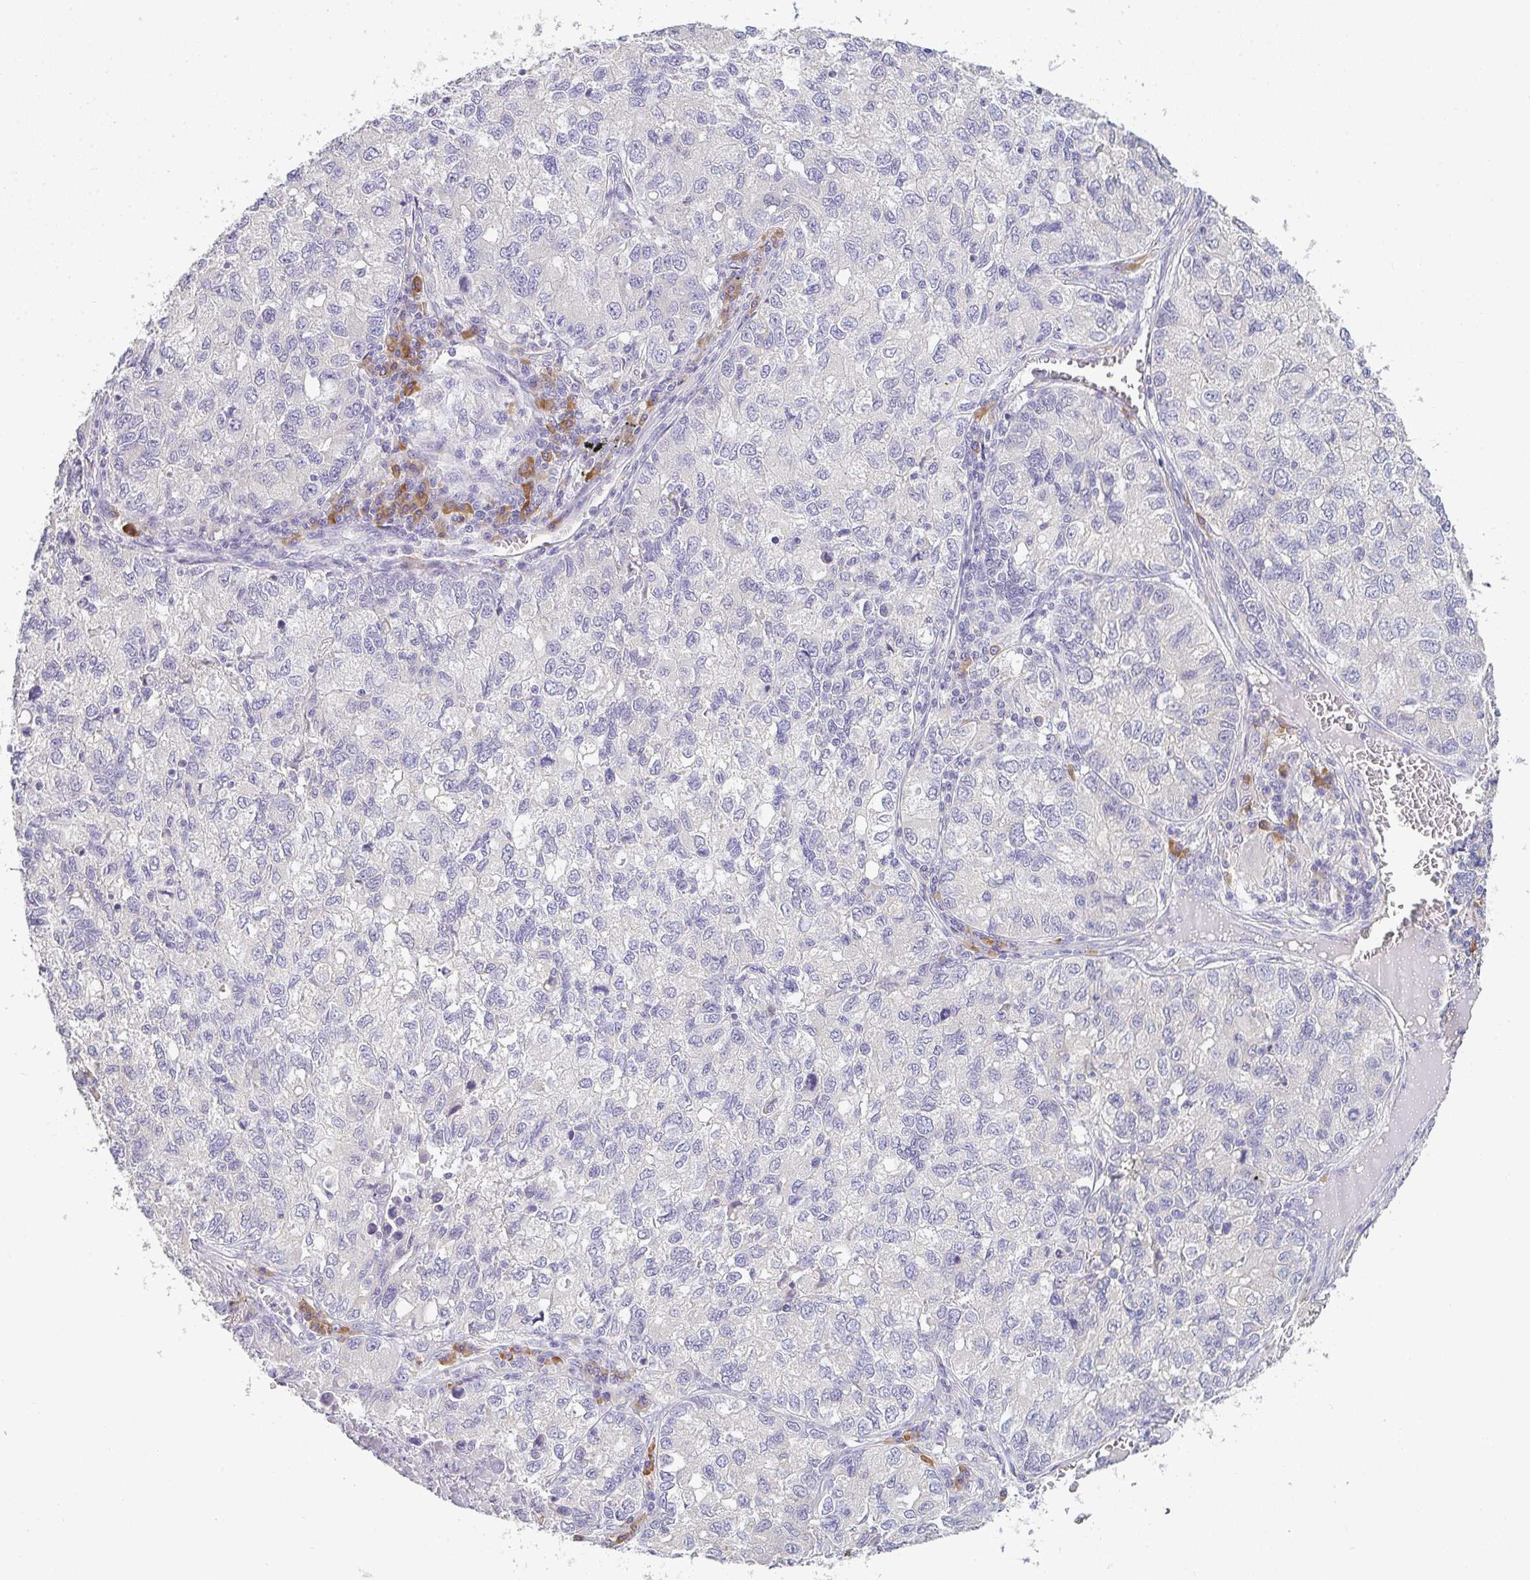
{"staining": {"intensity": "negative", "quantity": "none", "location": "none"}, "tissue": "lung cancer", "cell_type": "Tumor cells", "image_type": "cancer", "snomed": [{"axis": "morphology", "description": "Normal morphology"}, {"axis": "morphology", "description": "Adenocarcinoma, NOS"}, {"axis": "topography", "description": "Lymph node"}, {"axis": "topography", "description": "Lung"}], "caption": "Immunohistochemistry (IHC) of lung cancer (adenocarcinoma) displays no expression in tumor cells. (DAB immunohistochemistry (IHC), high magnification).", "gene": "ZNF215", "patient": {"sex": "female", "age": 51}}